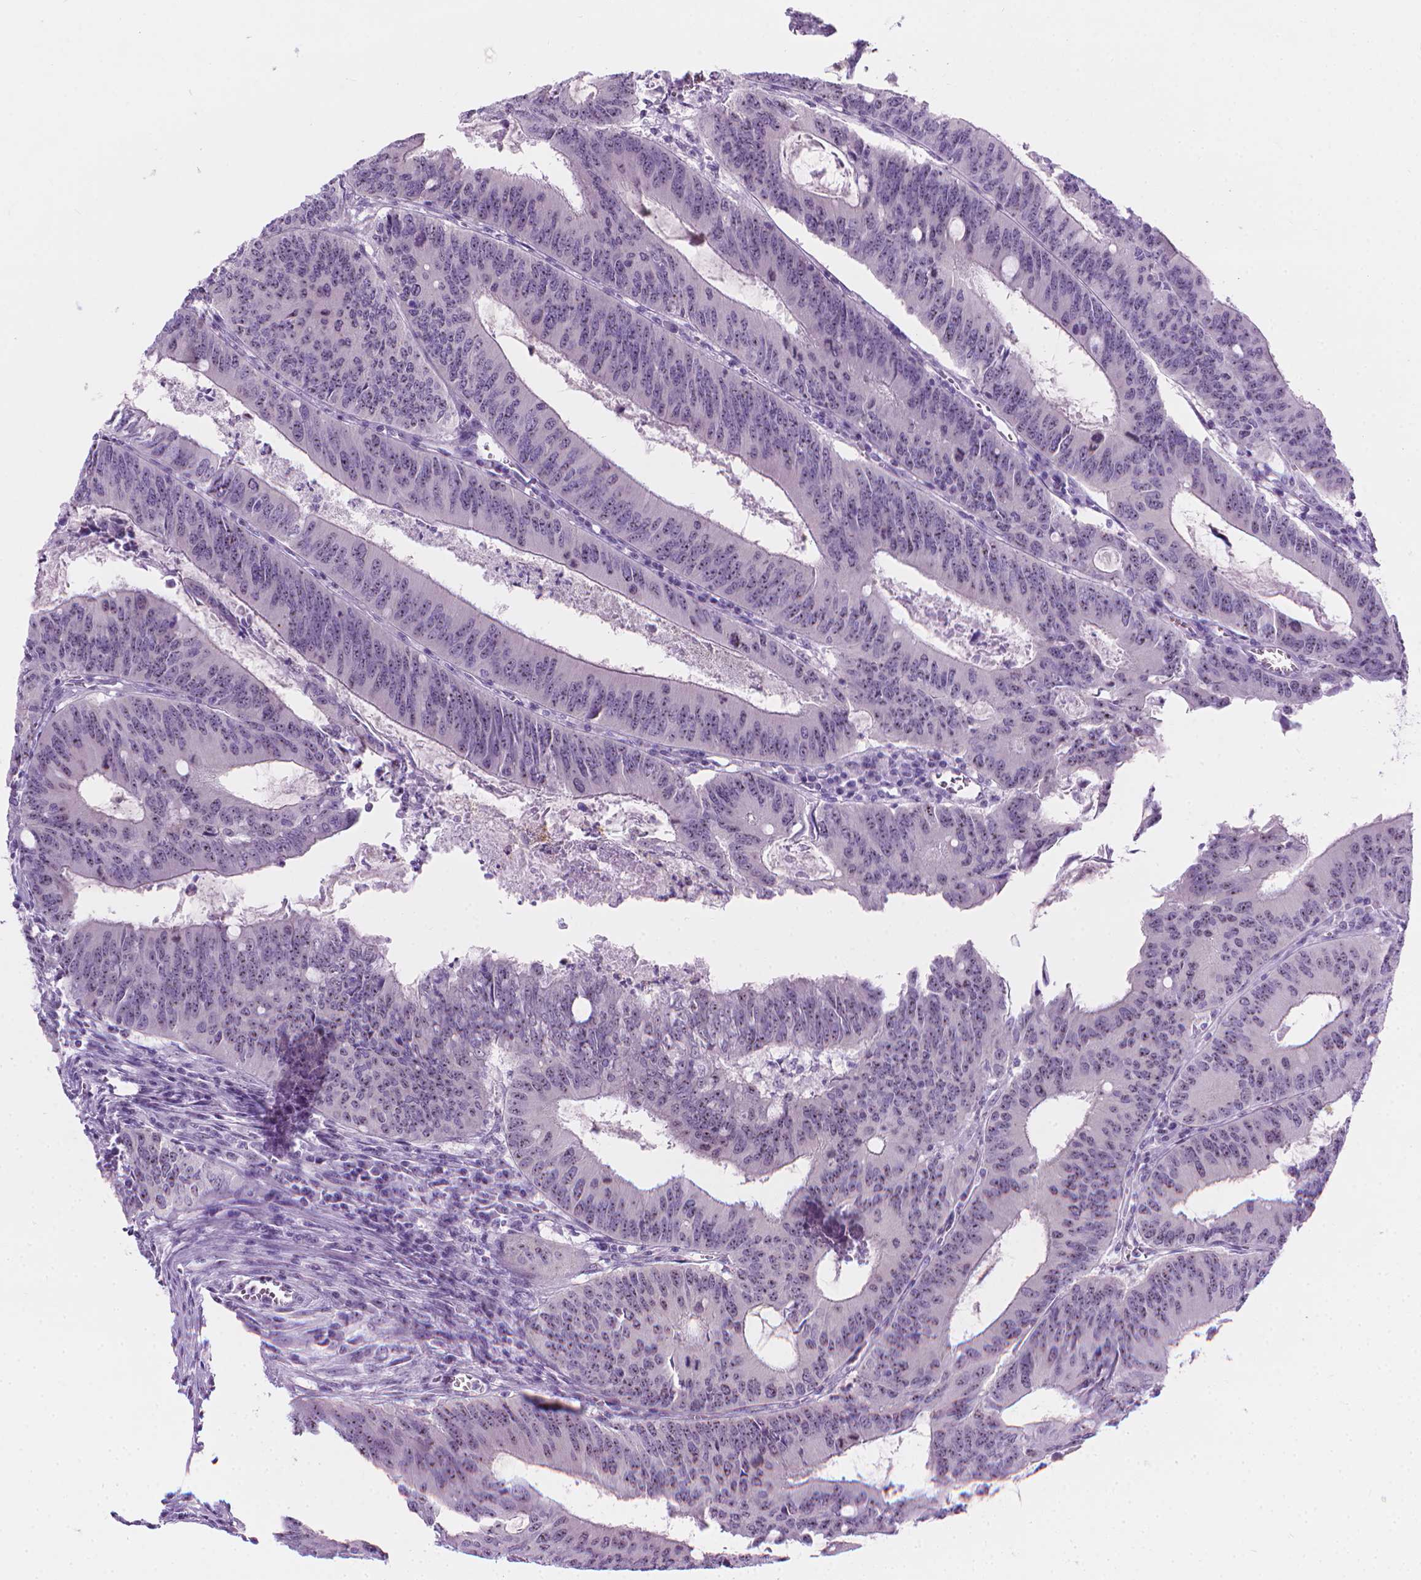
{"staining": {"intensity": "weak", "quantity": "25%-75%", "location": "nuclear"}, "tissue": "colorectal cancer", "cell_type": "Tumor cells", "image_type": "cancer", "snomed": [{"axis": "morphology", "description": "Adenocarcinoma, NOS"}, {"axis": "topography", "description": "Colon"}], "caption": "High-power microscopy captured an IHC histopathology image of colorectal adenocarcinoma, revealing weak nuclear staining in about 25%-75% of tumor cells.", "gene": "NOL7", "patient": {"sex": "male", "age": 67}}